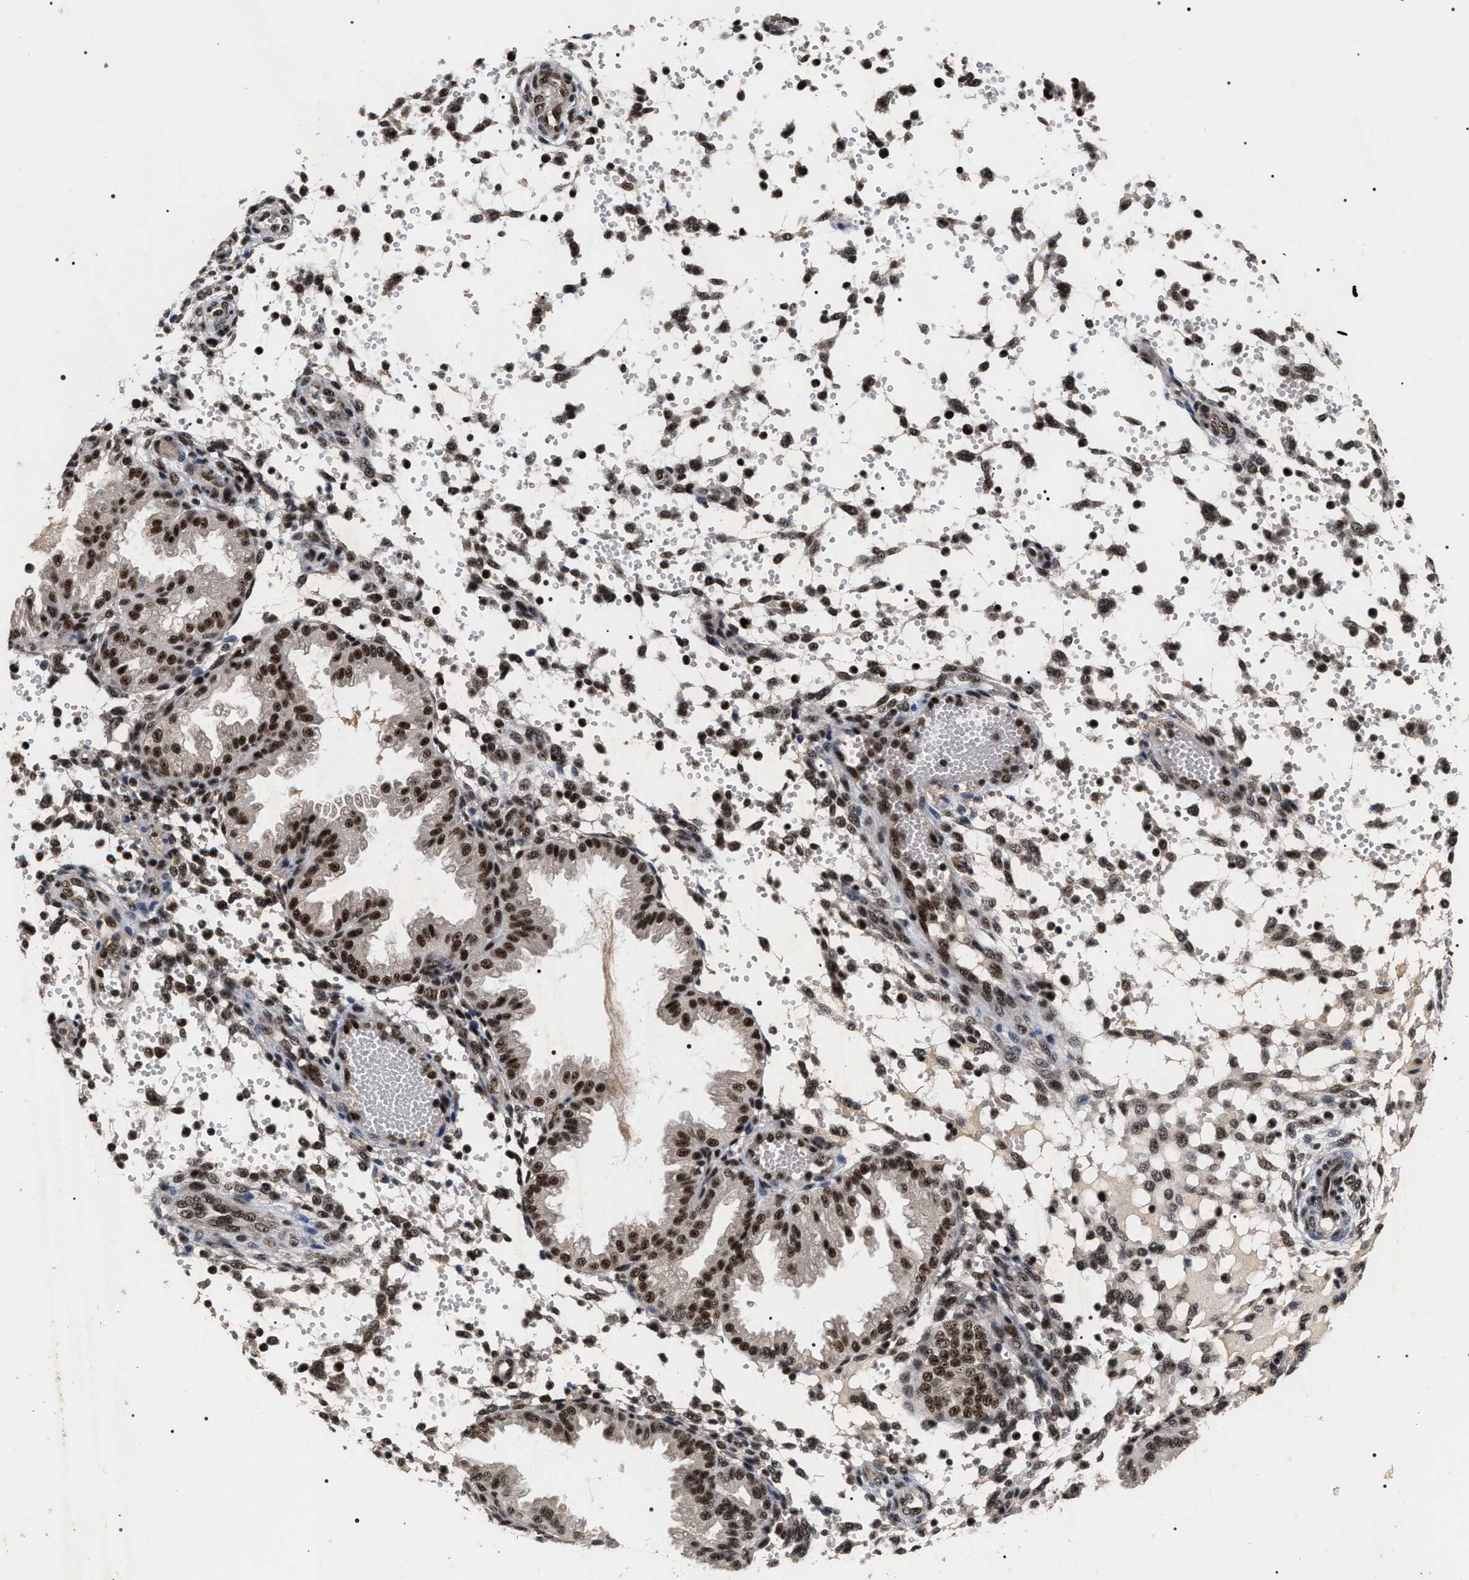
{"staining": {"intensity": "moderate", "quantity": "<25%", "location": "nuclear"}, "tissue": "endometrium", "cell_type": "Cells in endometrial stroma", "image_type": "normal", "snomed": [{"axis": "morphology", "description": "Normal tissue, NOS"}, {"axis": "topography", "description": "Endometrium"}], "caption": "This is a micrograph of immunohistochemistry (IHC) staining of unremarkable endometrium, which shows moderate staining in the nuclear of cells in endometrial stroma.", "gene": "RRP1B", "patient": {"sex": "female", "age": 33}}